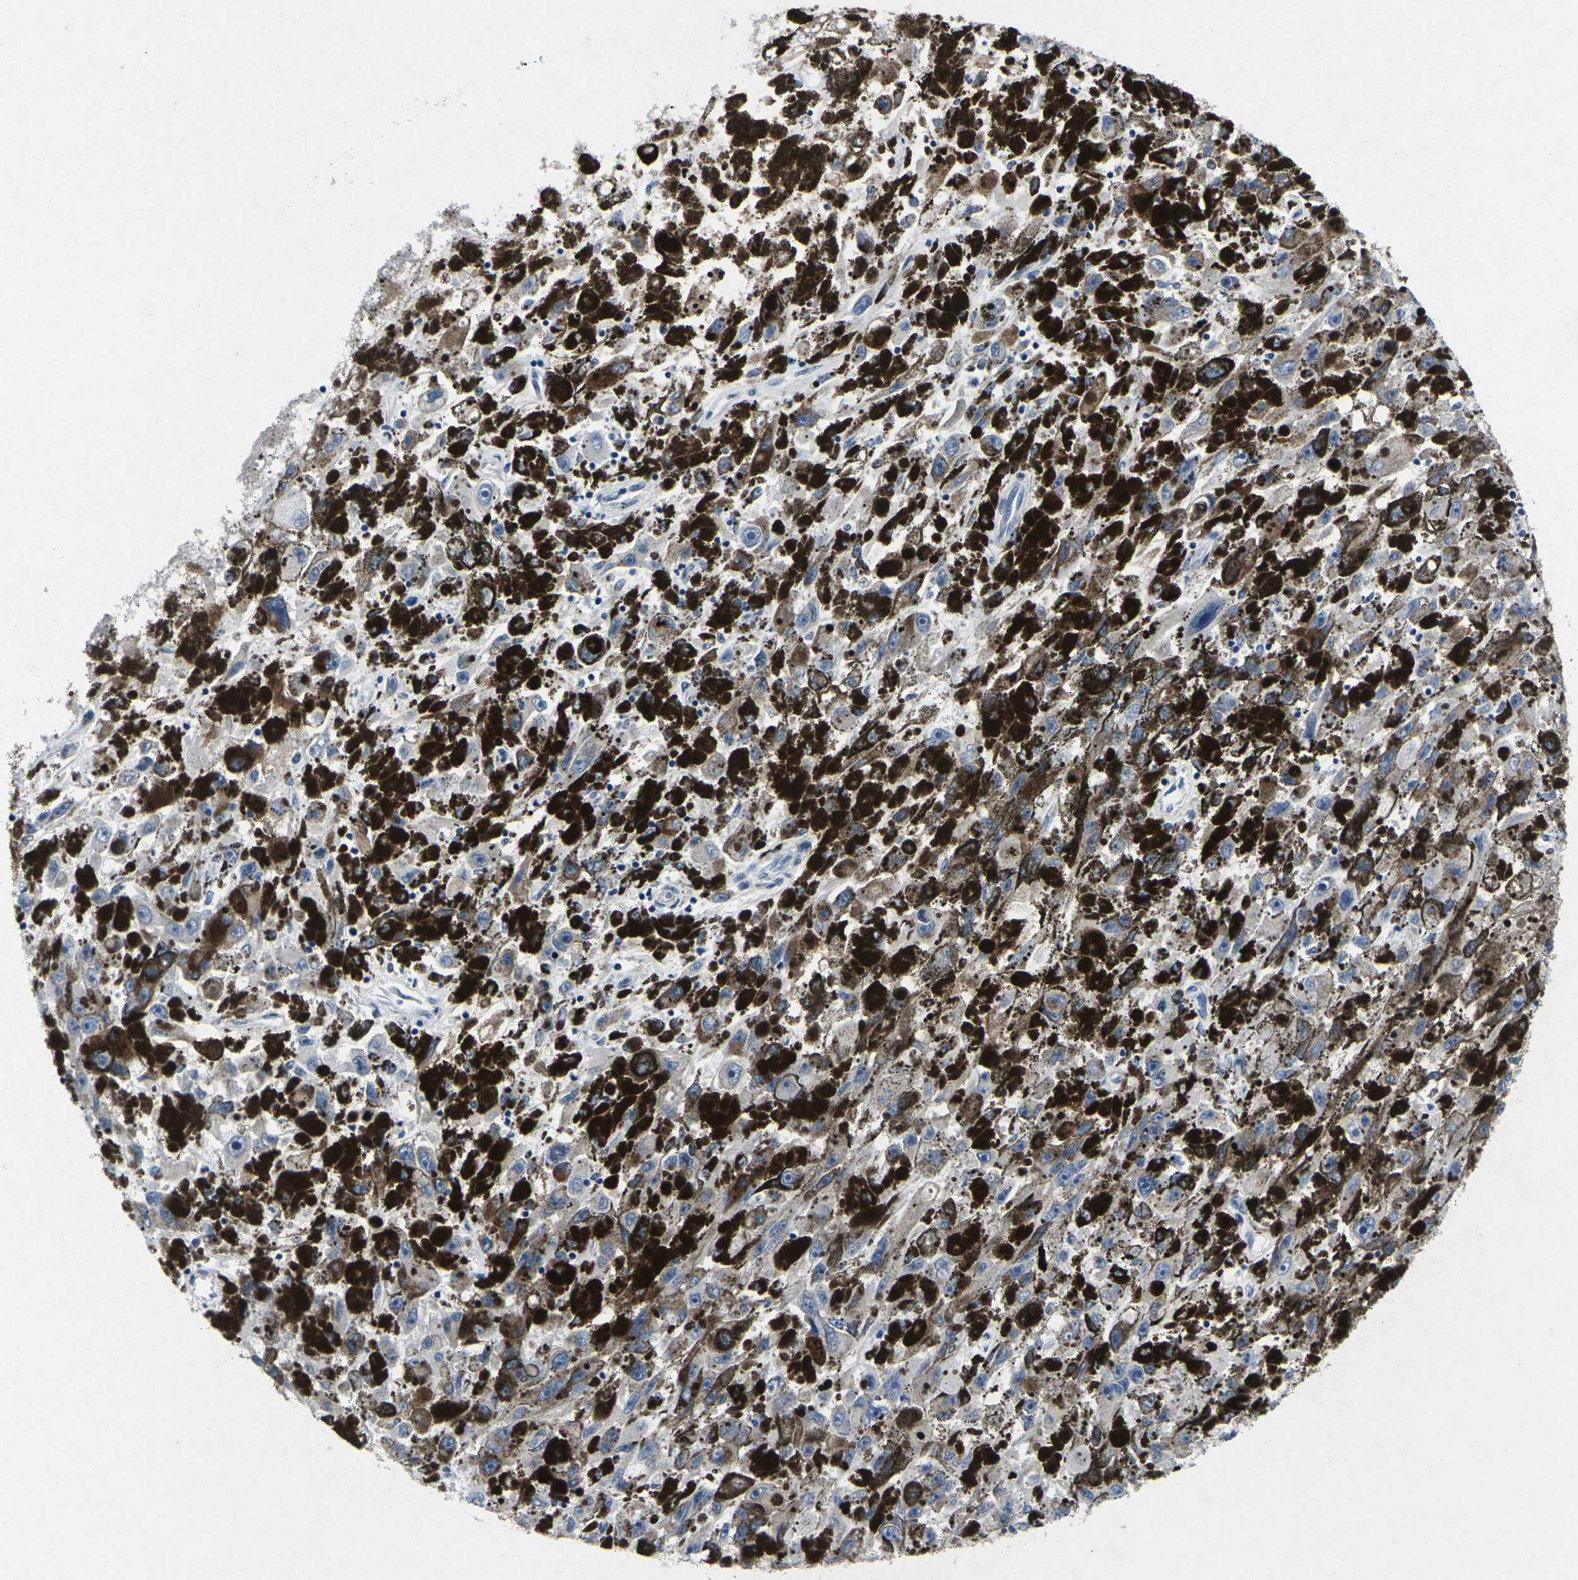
{"staining": {"intensity": "moderate", "quantity": "<25%", "location": "cytoplasmic/membranous"}, "tissue": "melanoma", "cell_type": "Tumor cells", "image_type": "cancer", "snomed": [{"axis": "morphology", "description": "Malignant melanoma, NOS"}, {"axis": "topography", "description": "Skin"}], "caption": "This micrograph displays IHC staining of human malignant melanoma, with low moderate cytoplasmic/membranous positivity in about <25% of tumor cells.", "gene": "RPN1", "patient": {"sex": "female", "age": 104}}